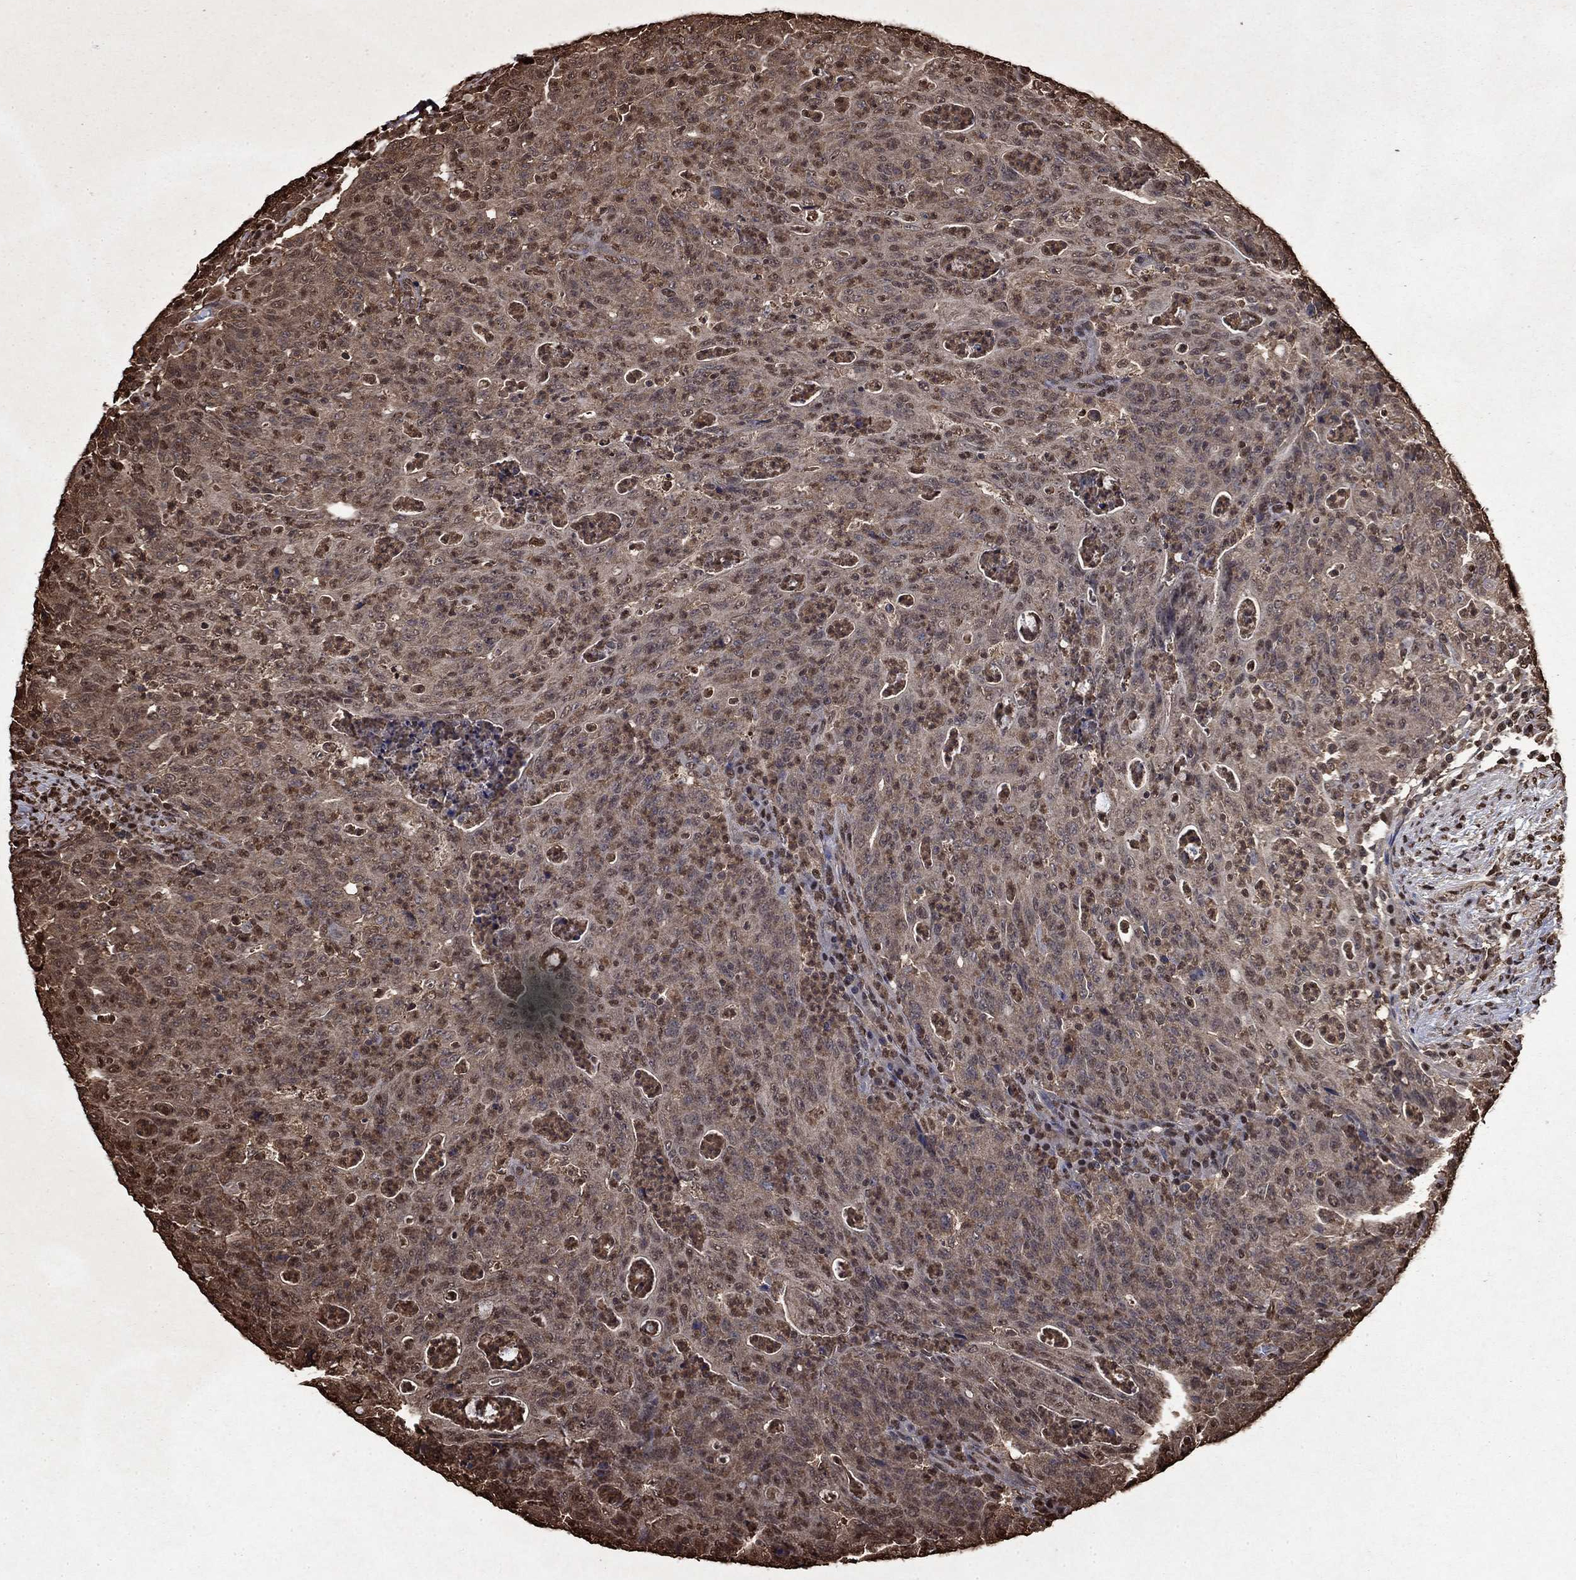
{"staining": {"intensity": "moderate", "quantity": "<25%", "location": "cytoplasmic/membranous"}, "tissue": "colorectal cancer", "cell_type": "Tumor cells", "image_type": "cancer", "snomed": [{"axis": "morphology", "description": "Adenocarcinoma, NOS"}, {"axis": "topography", "description": "Colon"}], "caption": "Immunohistochemistry of human colorectal cancer shows low levels of moderate cytoplasmic/membranous expression in about <25% of tumor cells. The protein is shown in brown color, while the nuclei are stained blue.", "gene": "GAPDH", "patient": {"sex": "male", "age": 70}}